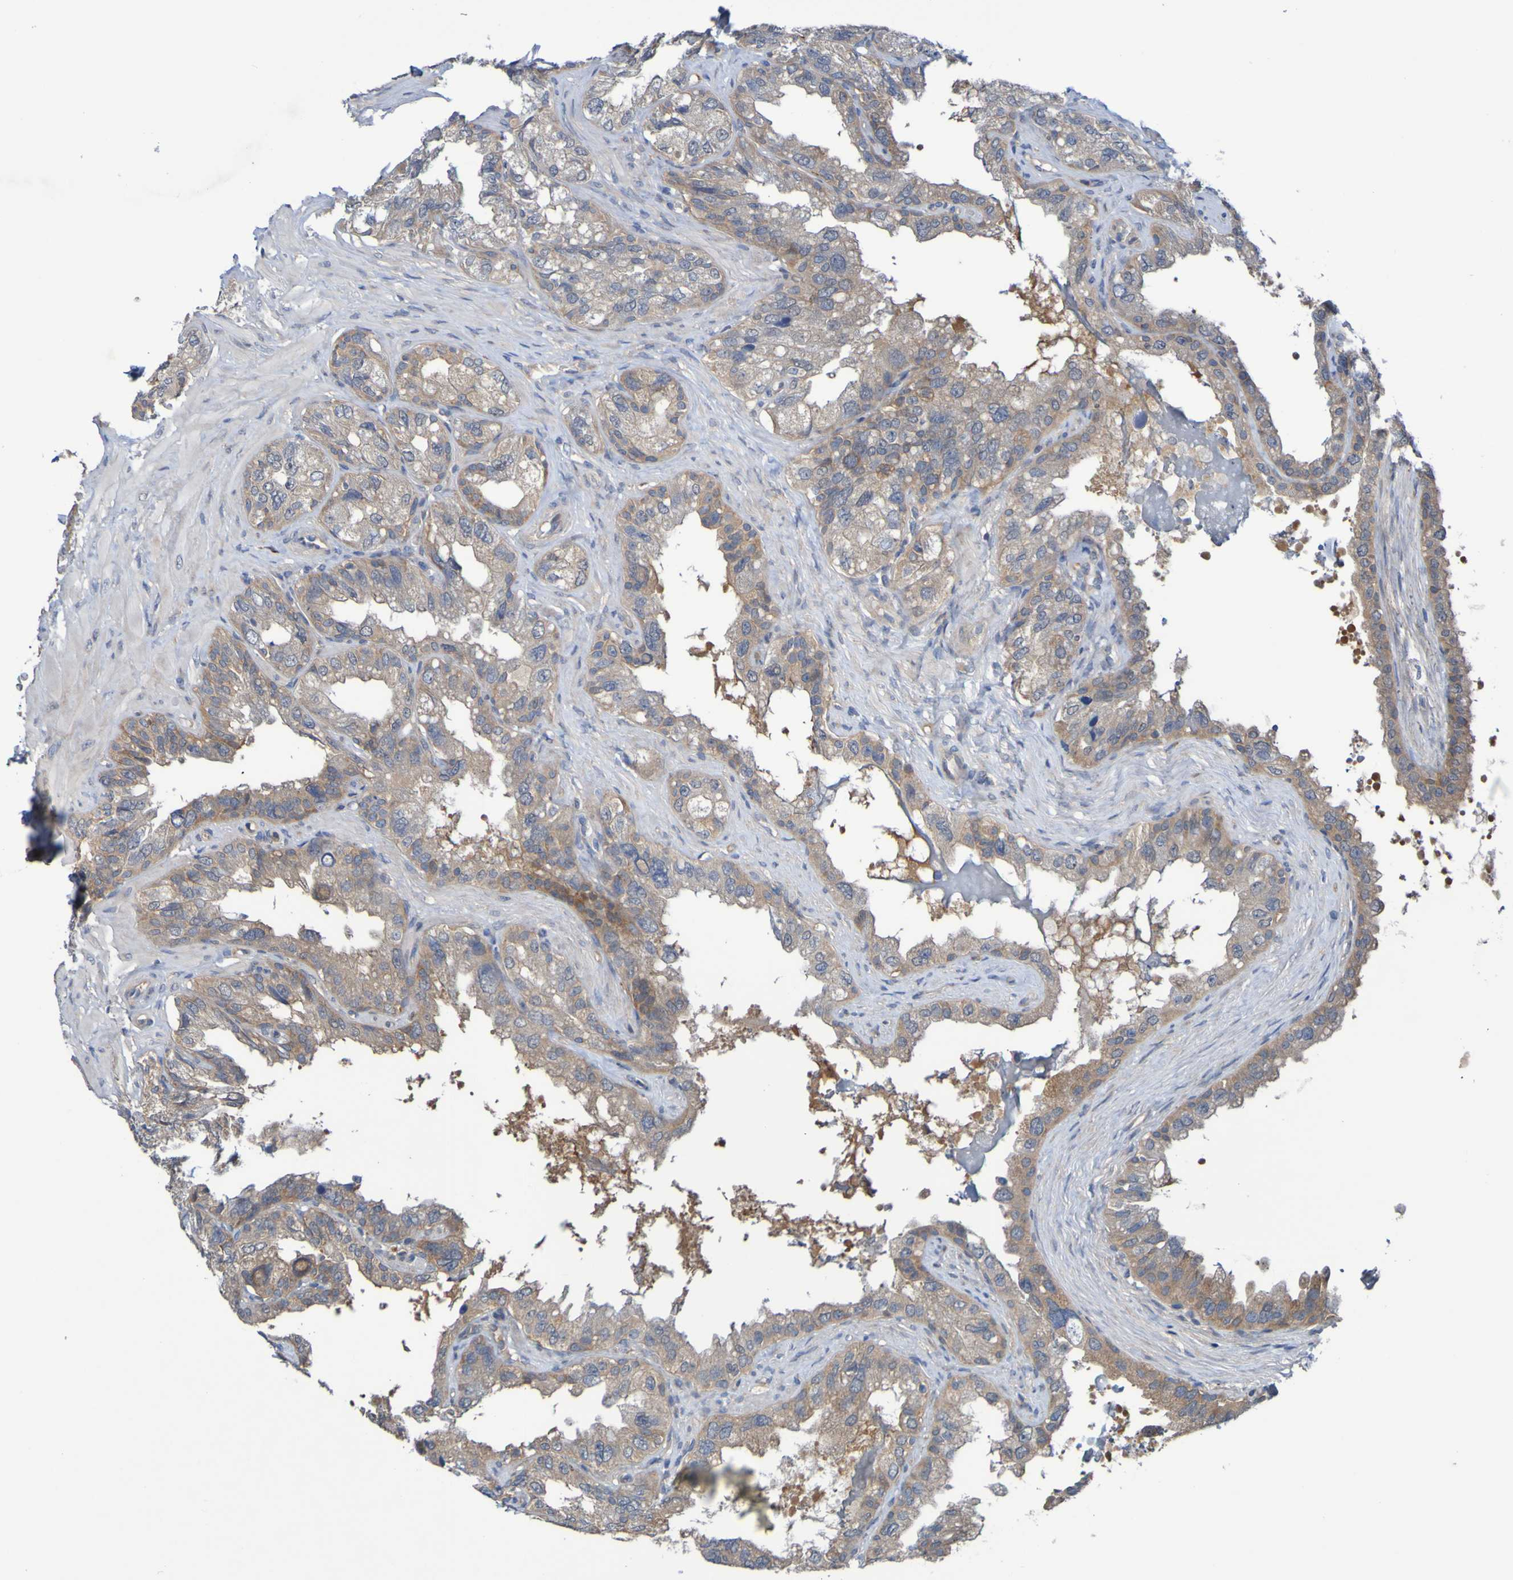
{"staining": {"intensity": "weak", "quantity": ">75%", "location": "cytoplasmic/membranous"}, "tissue": "seminal vesicle", "cell_type": "Glandular cells", "image_type": "normal", "snomed": [{"axis": "morphology", "description": "Normal tissue, NOS"}, {"axis": "topography", "description": "Seminal veicle"}], "caption": "Brown immunohistochemical staining in benign seminal vesicle reveals weak cytoplasmic/membranous staining in about >75% of glandular cells.", "gene": "SDK1", "patient": {"sex": "male", "age": 68}}